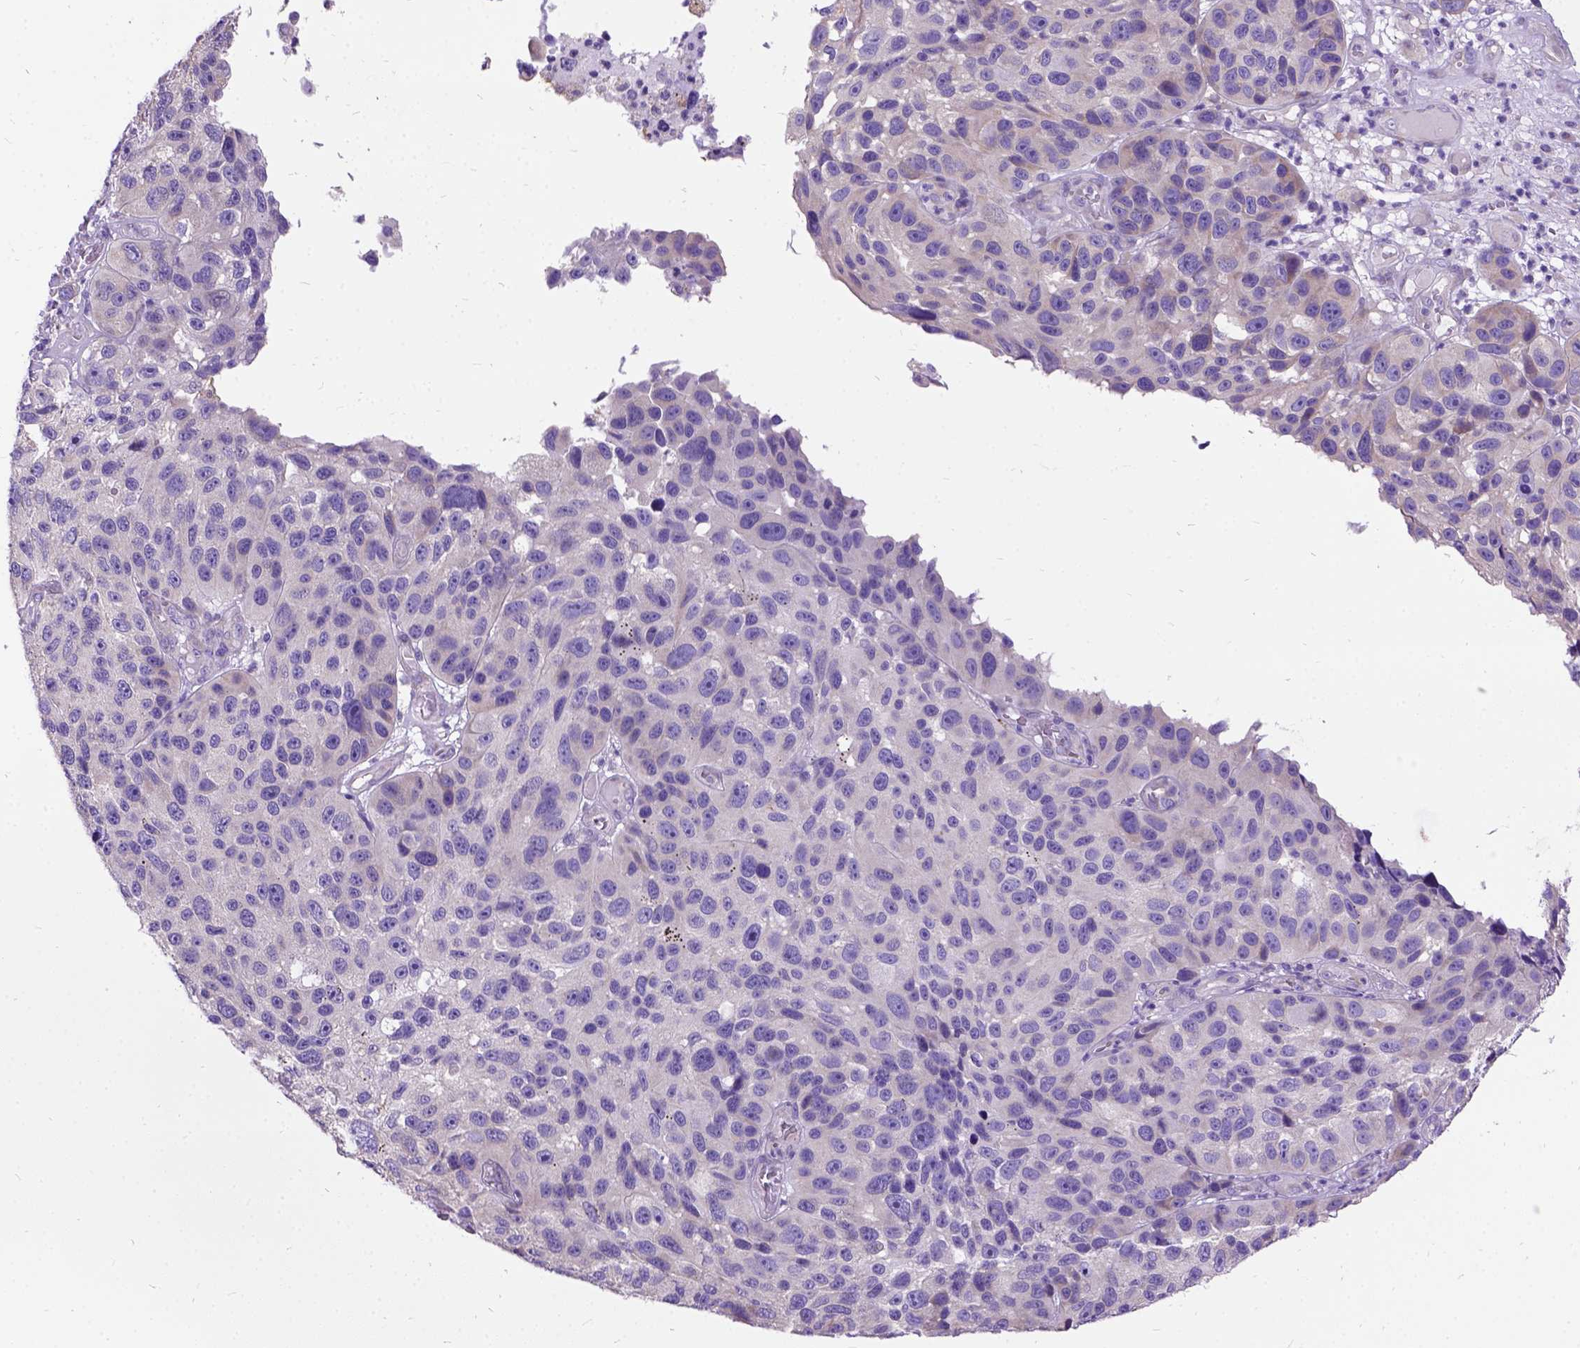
{"staining": {"intensity": "negative", "quantity": "none", "location": "none"}, "tissue": "melanoma", "cell_type": "Tumor cells", "image_type": "cancer", "snomed": [{"axis": "morphology", "description": "Malignant melanoma, NOS"}, {"axis": "topography", "description": "Skin"}], "caption": "Tumor cells show no significant protein positivity in melanoma.", "gene": "CFAP54", "patient": {"sex": "male", "age": 53}}